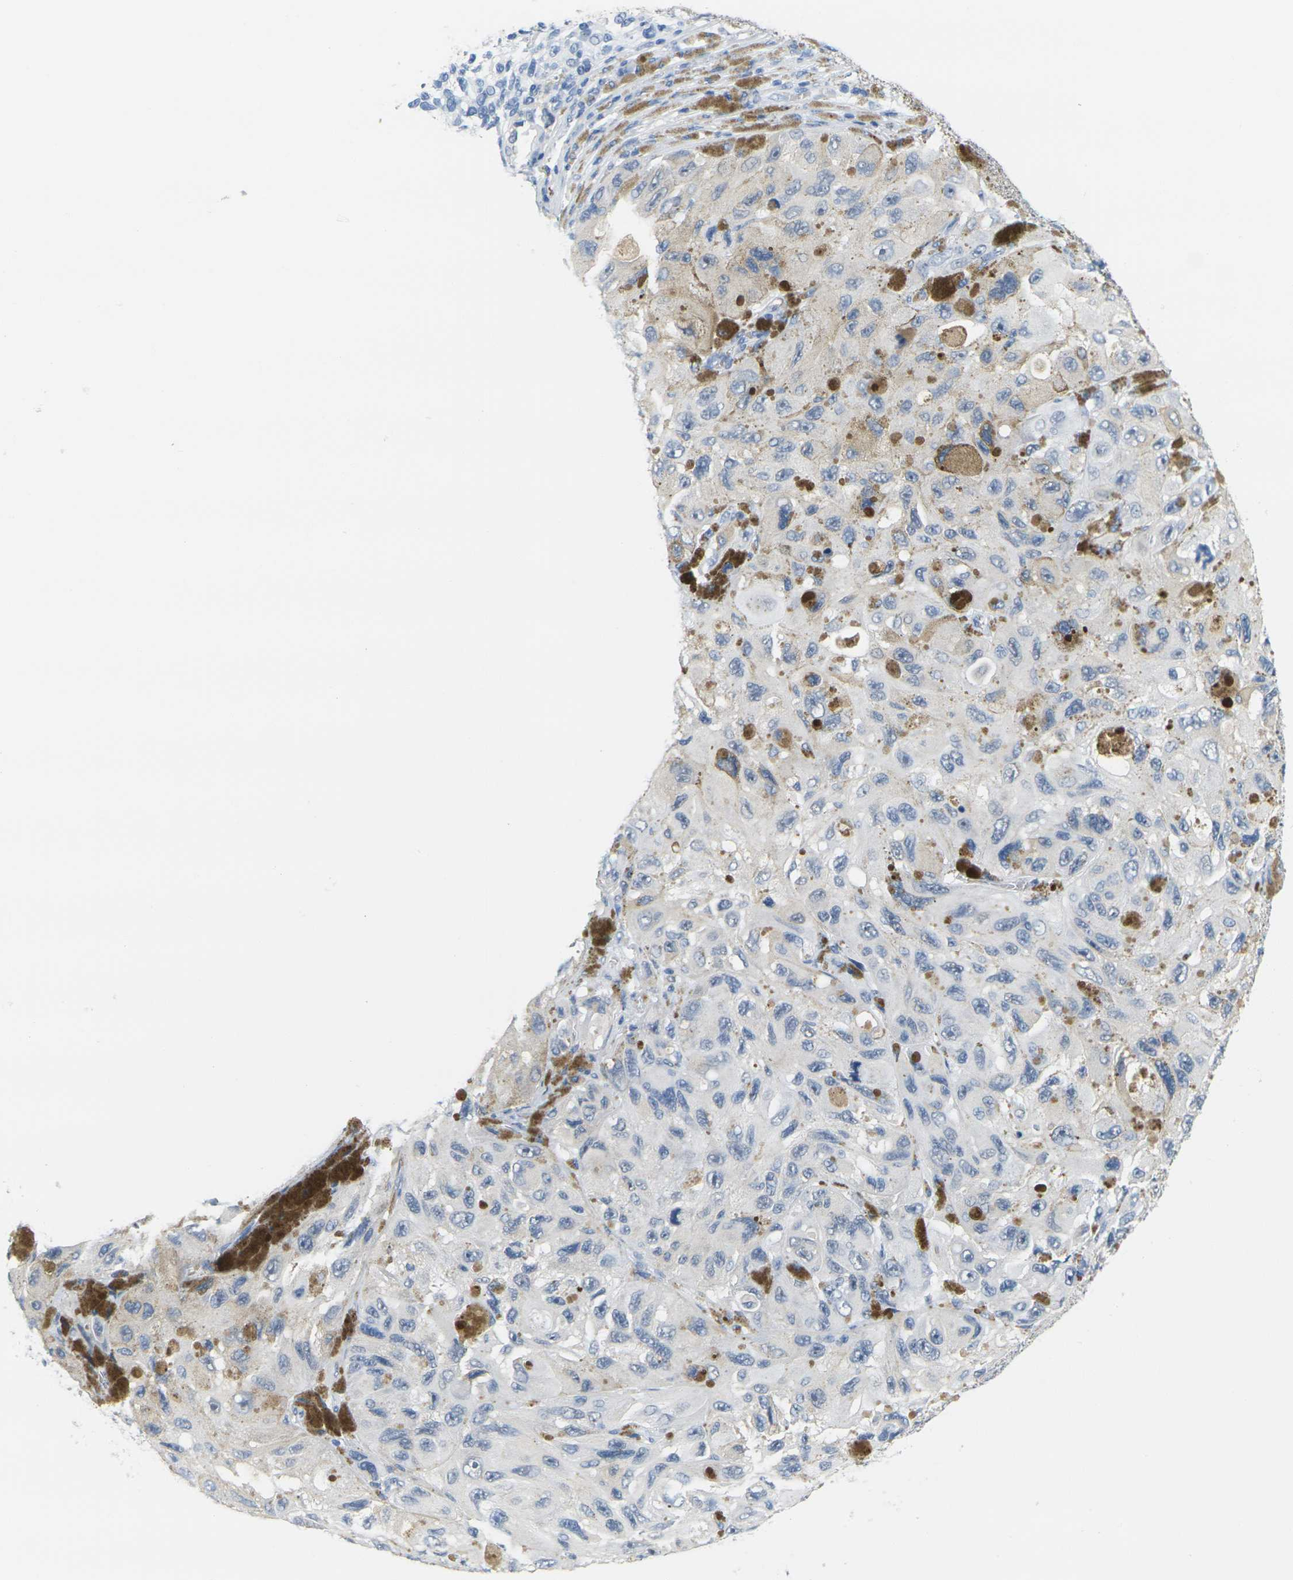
{"staining": {"intensity": "weak", "quantity": "<25%", "location": "cytoplasmic/membranous"}, "tissue": "melanoma", "cell_type": "Tumor cells", "image_type": "cancer", "snomed": [{"axis": "morphology", "description": "Malignant melanoma, NOS"}, {"axis": "topography", "description": "Skin"}], "caption": "Human melanoma stained for a protein using IHC reveals no staining in tumor cells.", "gene": "CTAG1A", "patient": {"sex": "female", "age": 73}}